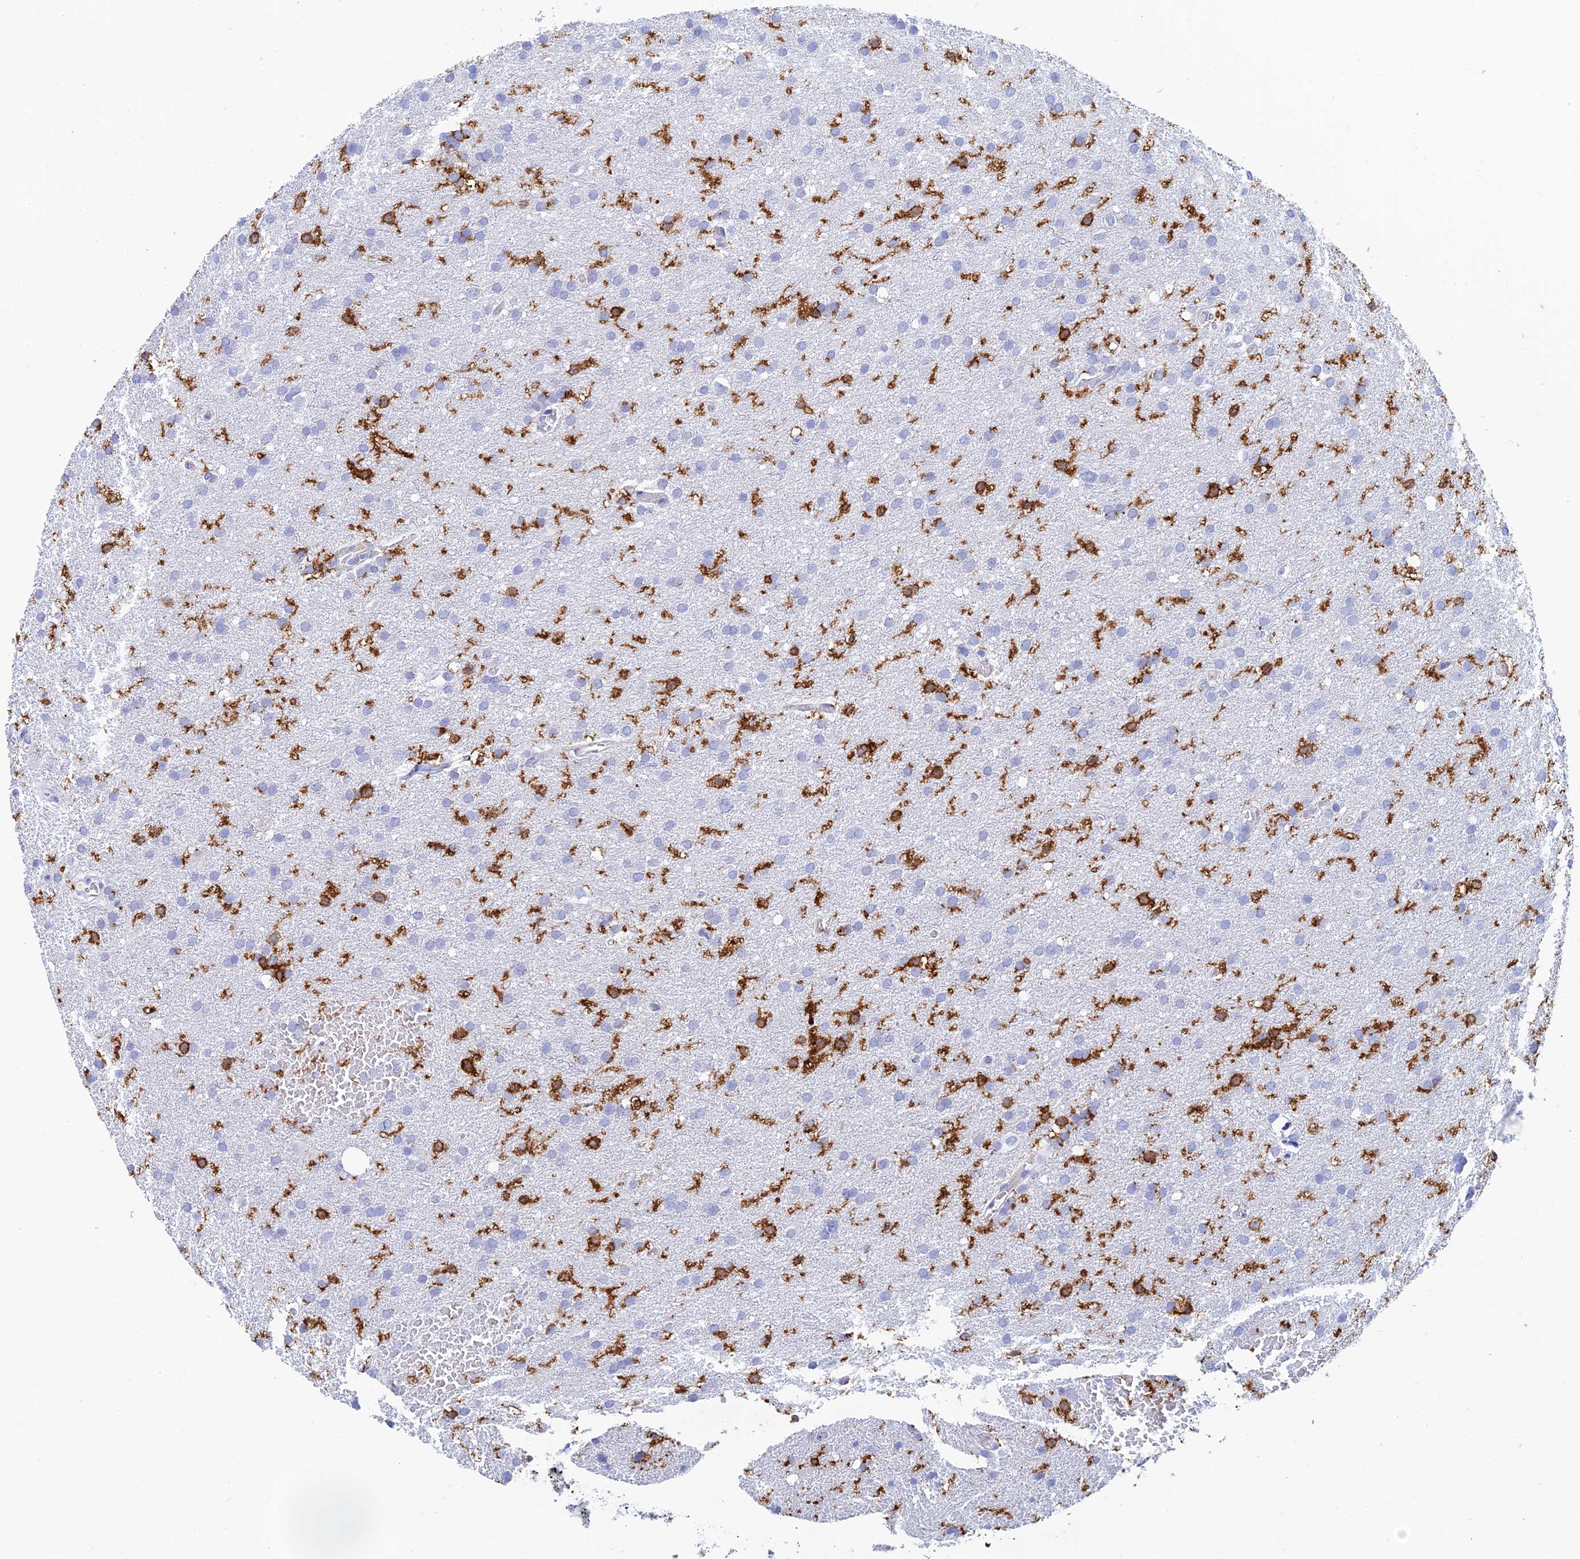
{"staining": {"intensity": "negative", "quantity": "none", "location": "none"}, "tissue": "glioma", "cell_type": "Tumor cells", "image_type": "cancer", "snomed": [{"axis": "morphology", "description": "Glioma, malignant, High grade"}, {"axis": "topography", "description": "Cerebral cortex"}], "caption": "Histopathology image shows no protein staining in tumor cells of high-grade glioma (malignant) tissue.", "gene": "CEP152", "patient": {"sex": "female", "age": 36}}